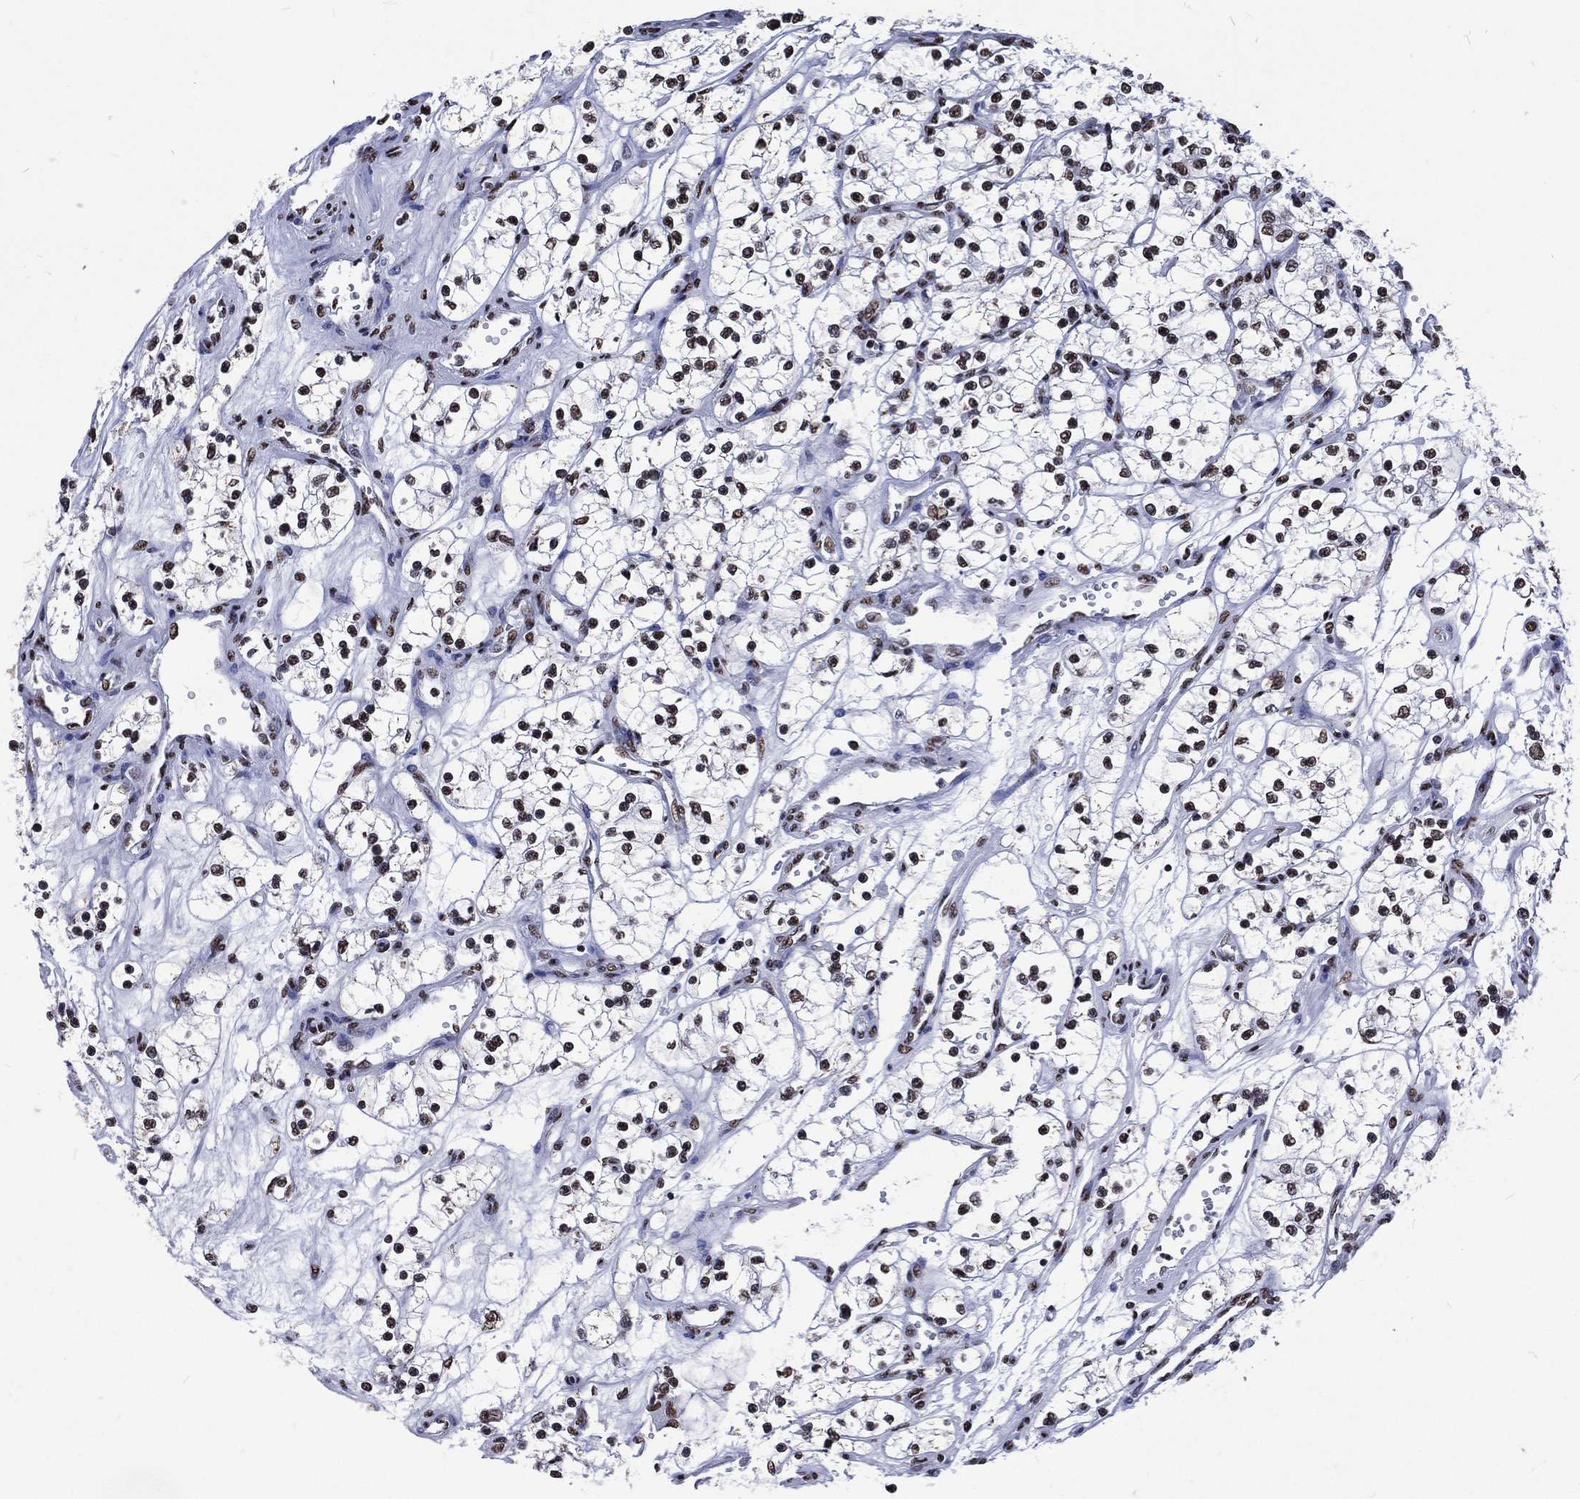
{"staining": {"intensity": "strong", "quantity": ">75%", "location": "nuclear"}, "tissue": "renal cancer", "cell_type": "Tumor cells", "image_type": "cancer", "snomed": [{"axis": "morphology", "description": "Adenocarcinoma, NOS"}, {"axis": "topography", "description": "Kidney"}], "caption": "Human renal cancer (adenocarcinoma) stained with a protein marker demonstrates strong staining in tumor cells.", "gene": "RETREG2", "patient": {"sex": "female", "age": 69}}